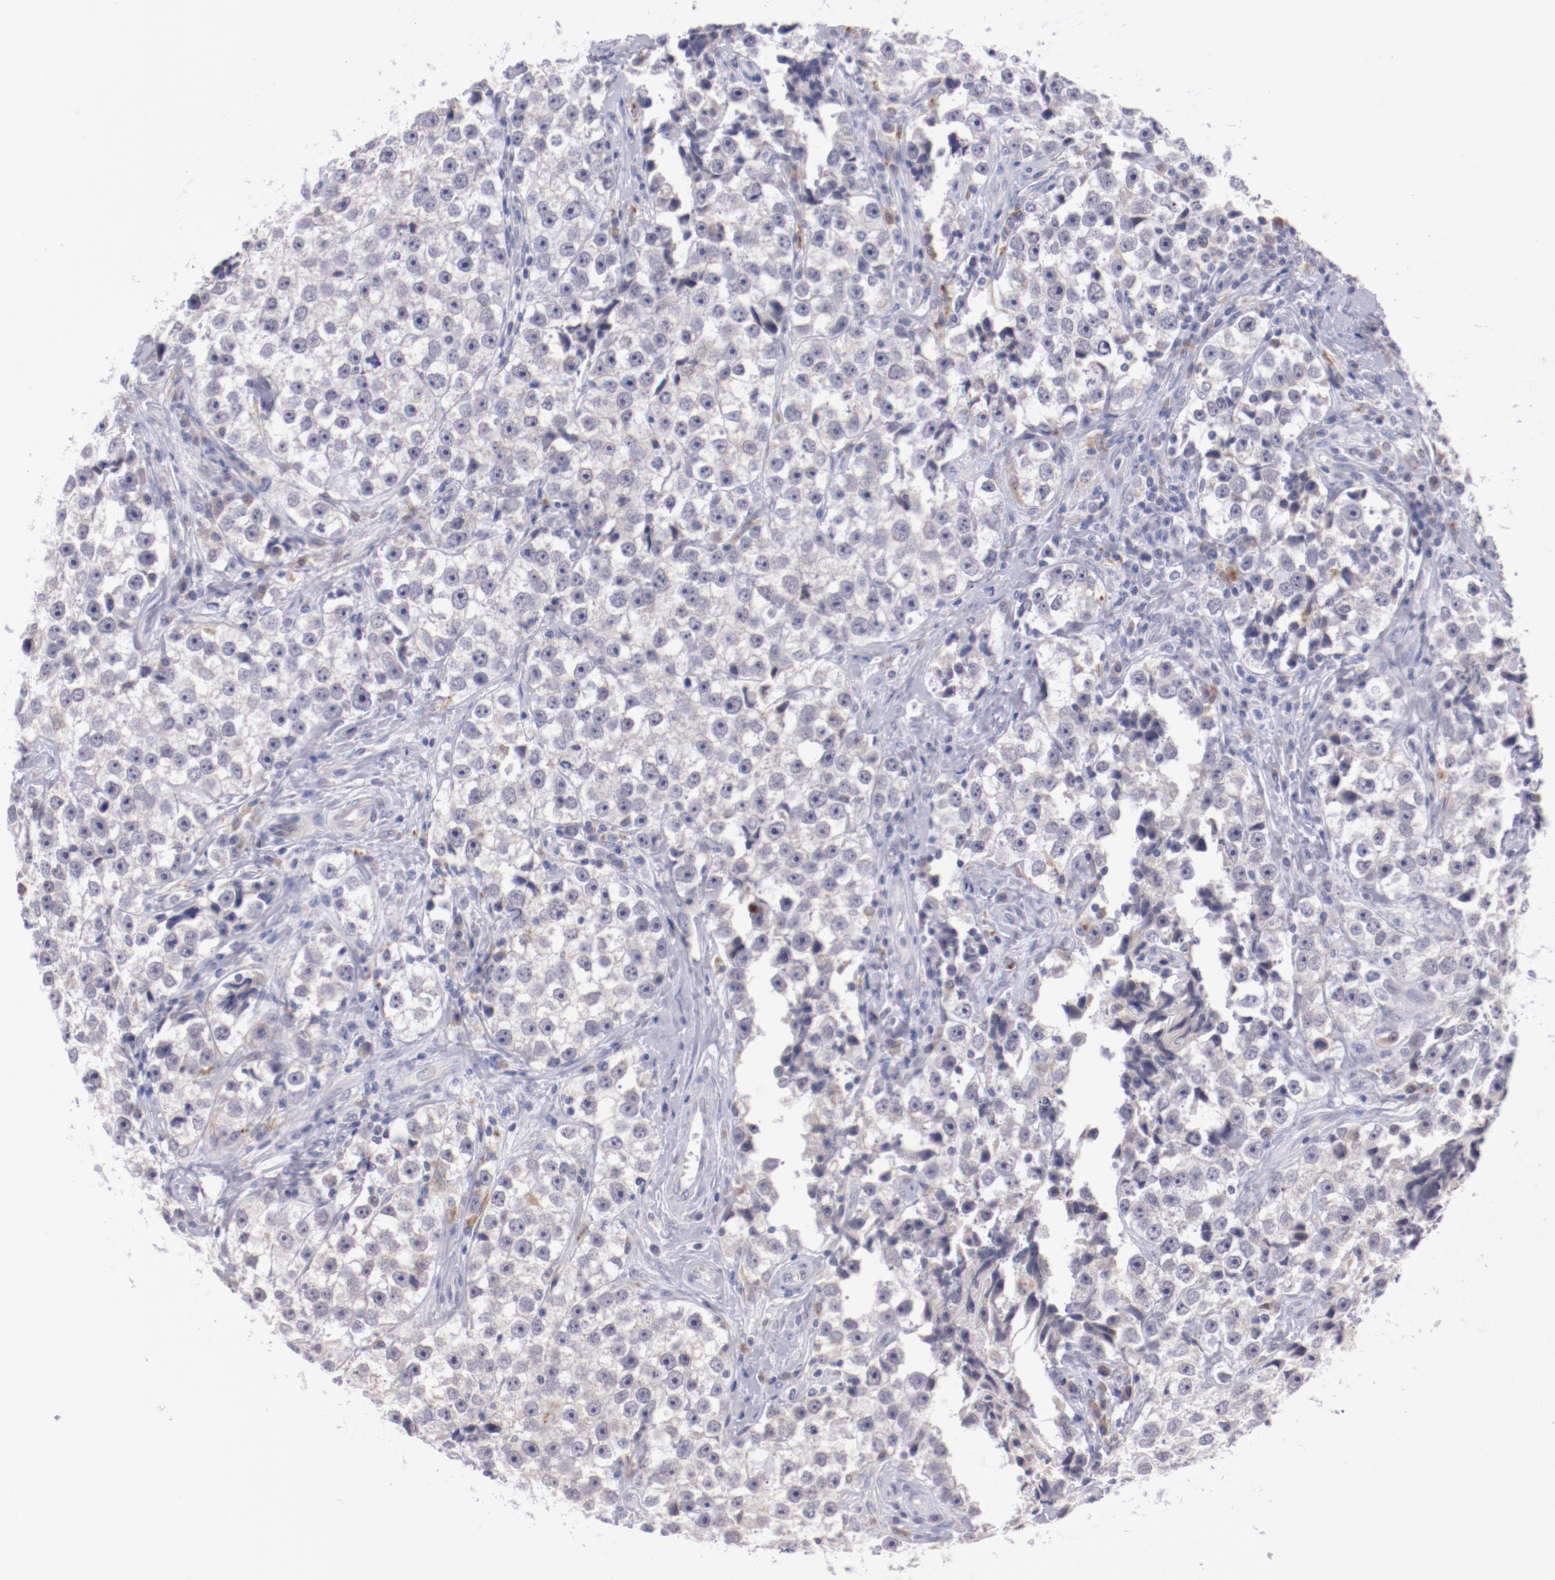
{"staining": {"intensity": "negative", "quantity": "none", "location": "none"}, "tissue": "testis cancer", "cell_type": "Tumor cells", "image_type": "cancer", "snomed": [{"axis": "morphology", "description": "Seminoma, NOS"}, {"axis": "topography", "description": "Testis"}], "caption": "High magnification brightfield microscopy of seminoma (testis) stained with DAB (brown) and counterstained with hematoxylin (blue): tumor cells show no significant staining.", "gene": "TRAF3", "patient": {"sex": "male", "age": 32}}